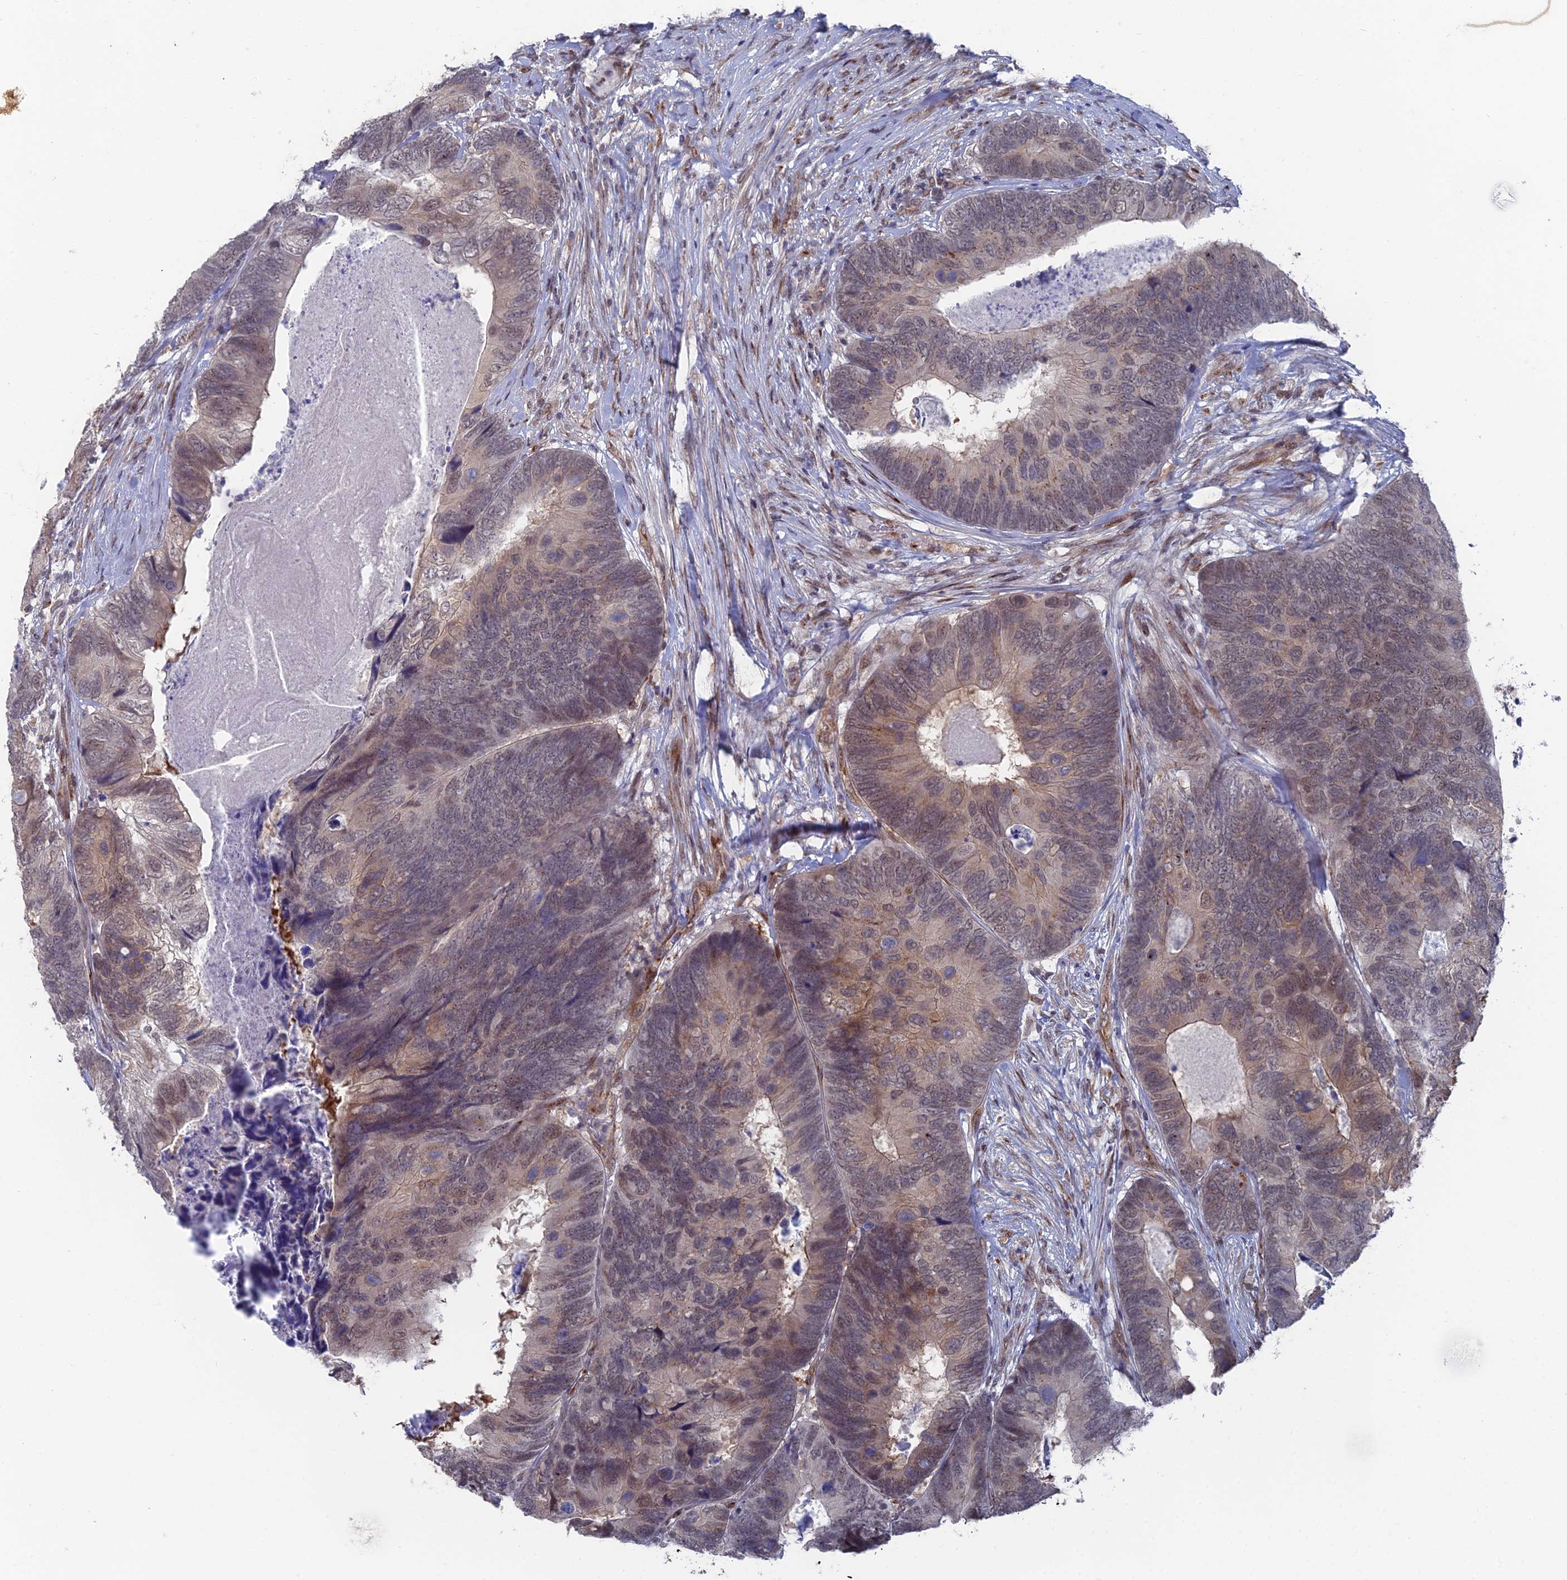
{"staining": {"intensity": "weak", "quantity": "25%-75%", "location": "cytoplasmic/membranous,nuclear"}, "tissue": "colorectal cancer", "cell_type": "Tumor cells", "image_type": "cancer", "snomed": [{"axis": "morphology", "description": "Adenocarcinoma, NOS"}, {"axis": "topography", "description": "Colon"}], "caption": "Adenocarcinoma (colorectal) stained with DAB (3,3'-diaminobenzidine) immunohistochemistry shows low levels of weak cytoplasmic/membranous and nuclear positivity in approximately 25%-75% of tumor cells.", "gene": "FHIP2A", "patient": {"sex": "female", "age": 67}}